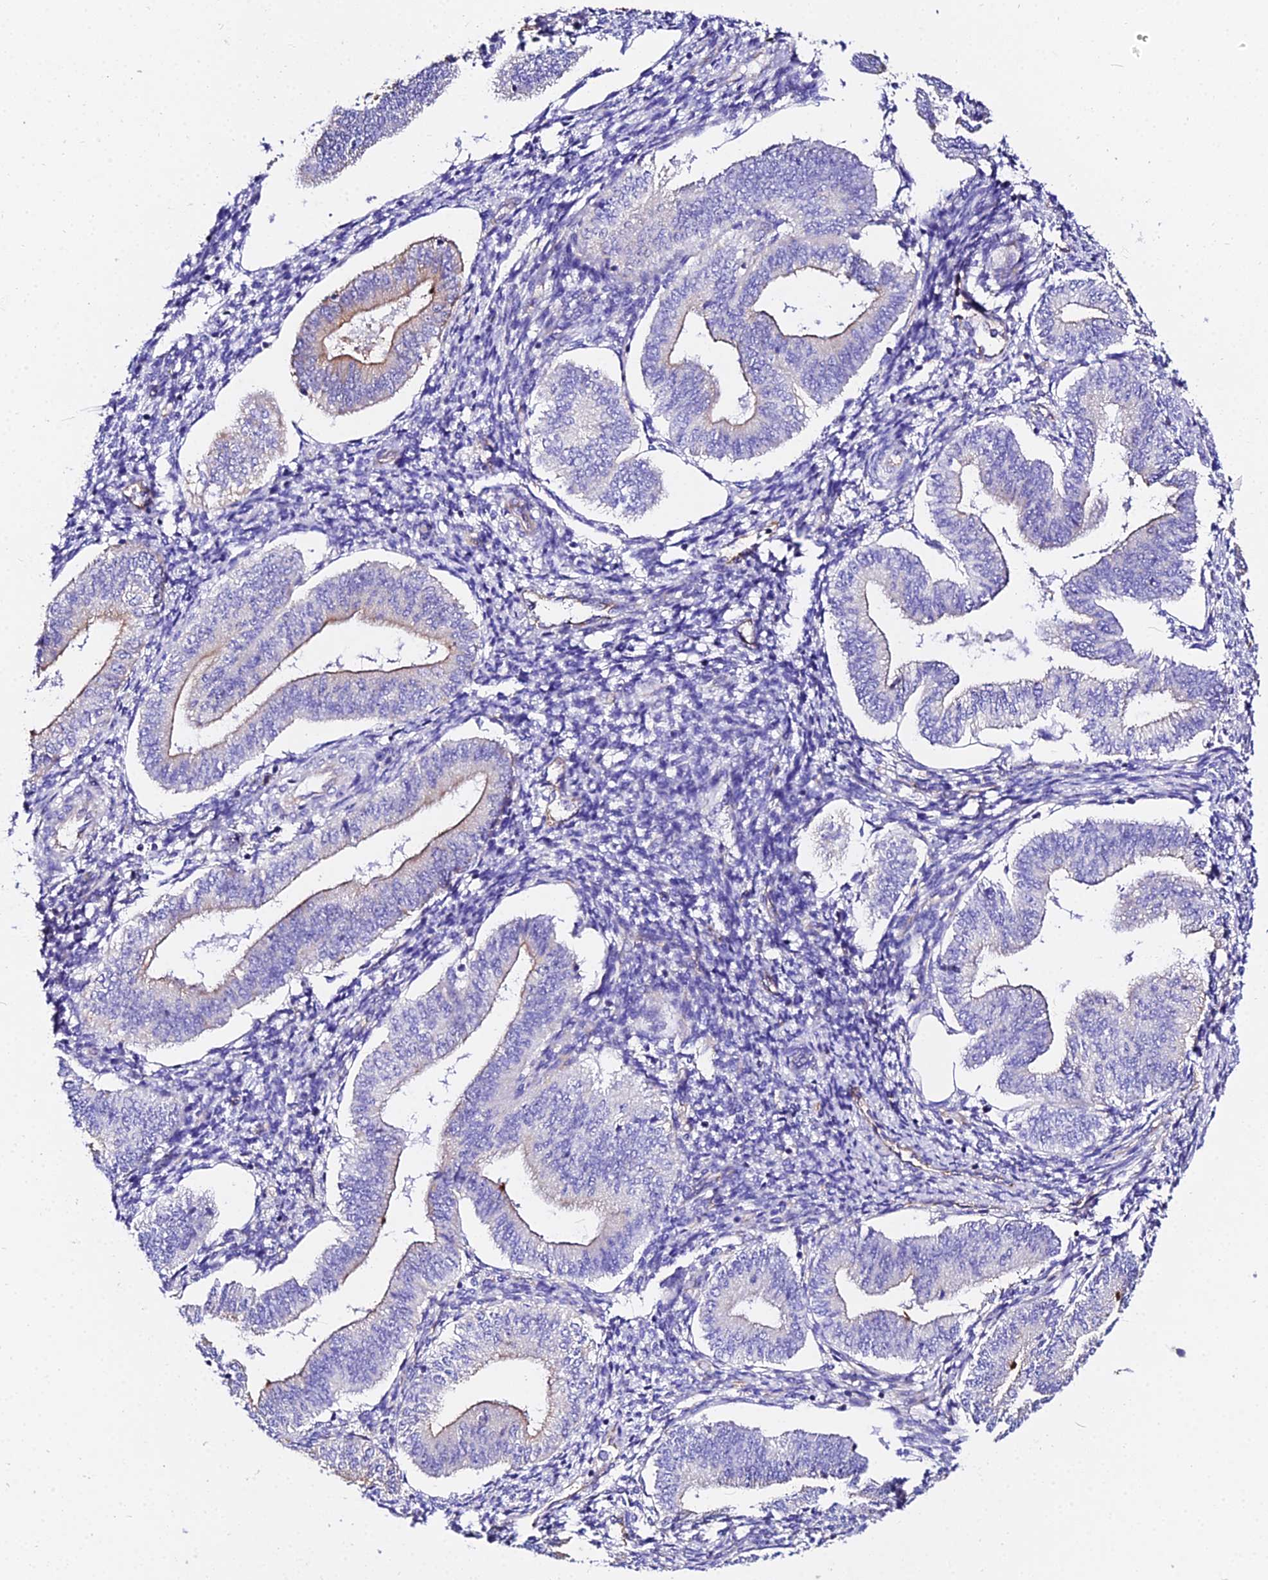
{"staining": {"intensity": "negative", "quantity": "none", "location": "none"}, "tissue": "endometrium", "cell_type": "Cells in endometrial stroma", "image_type": "normal", "snomed": [{"axis": "morphology", "description": "Normal tissue, NOS"}, {"axis": "topography", "description": "Endometrium"}], "caption": "The histopathology image exhibits no significant positivity in cells in endometrial stroma of endometrium. (DAB (3,3'-diaminobenzidine) immunohistochemistry, high magnification).", "gene": "DAW1", "patient": {"sex": "female", "age": 34}}